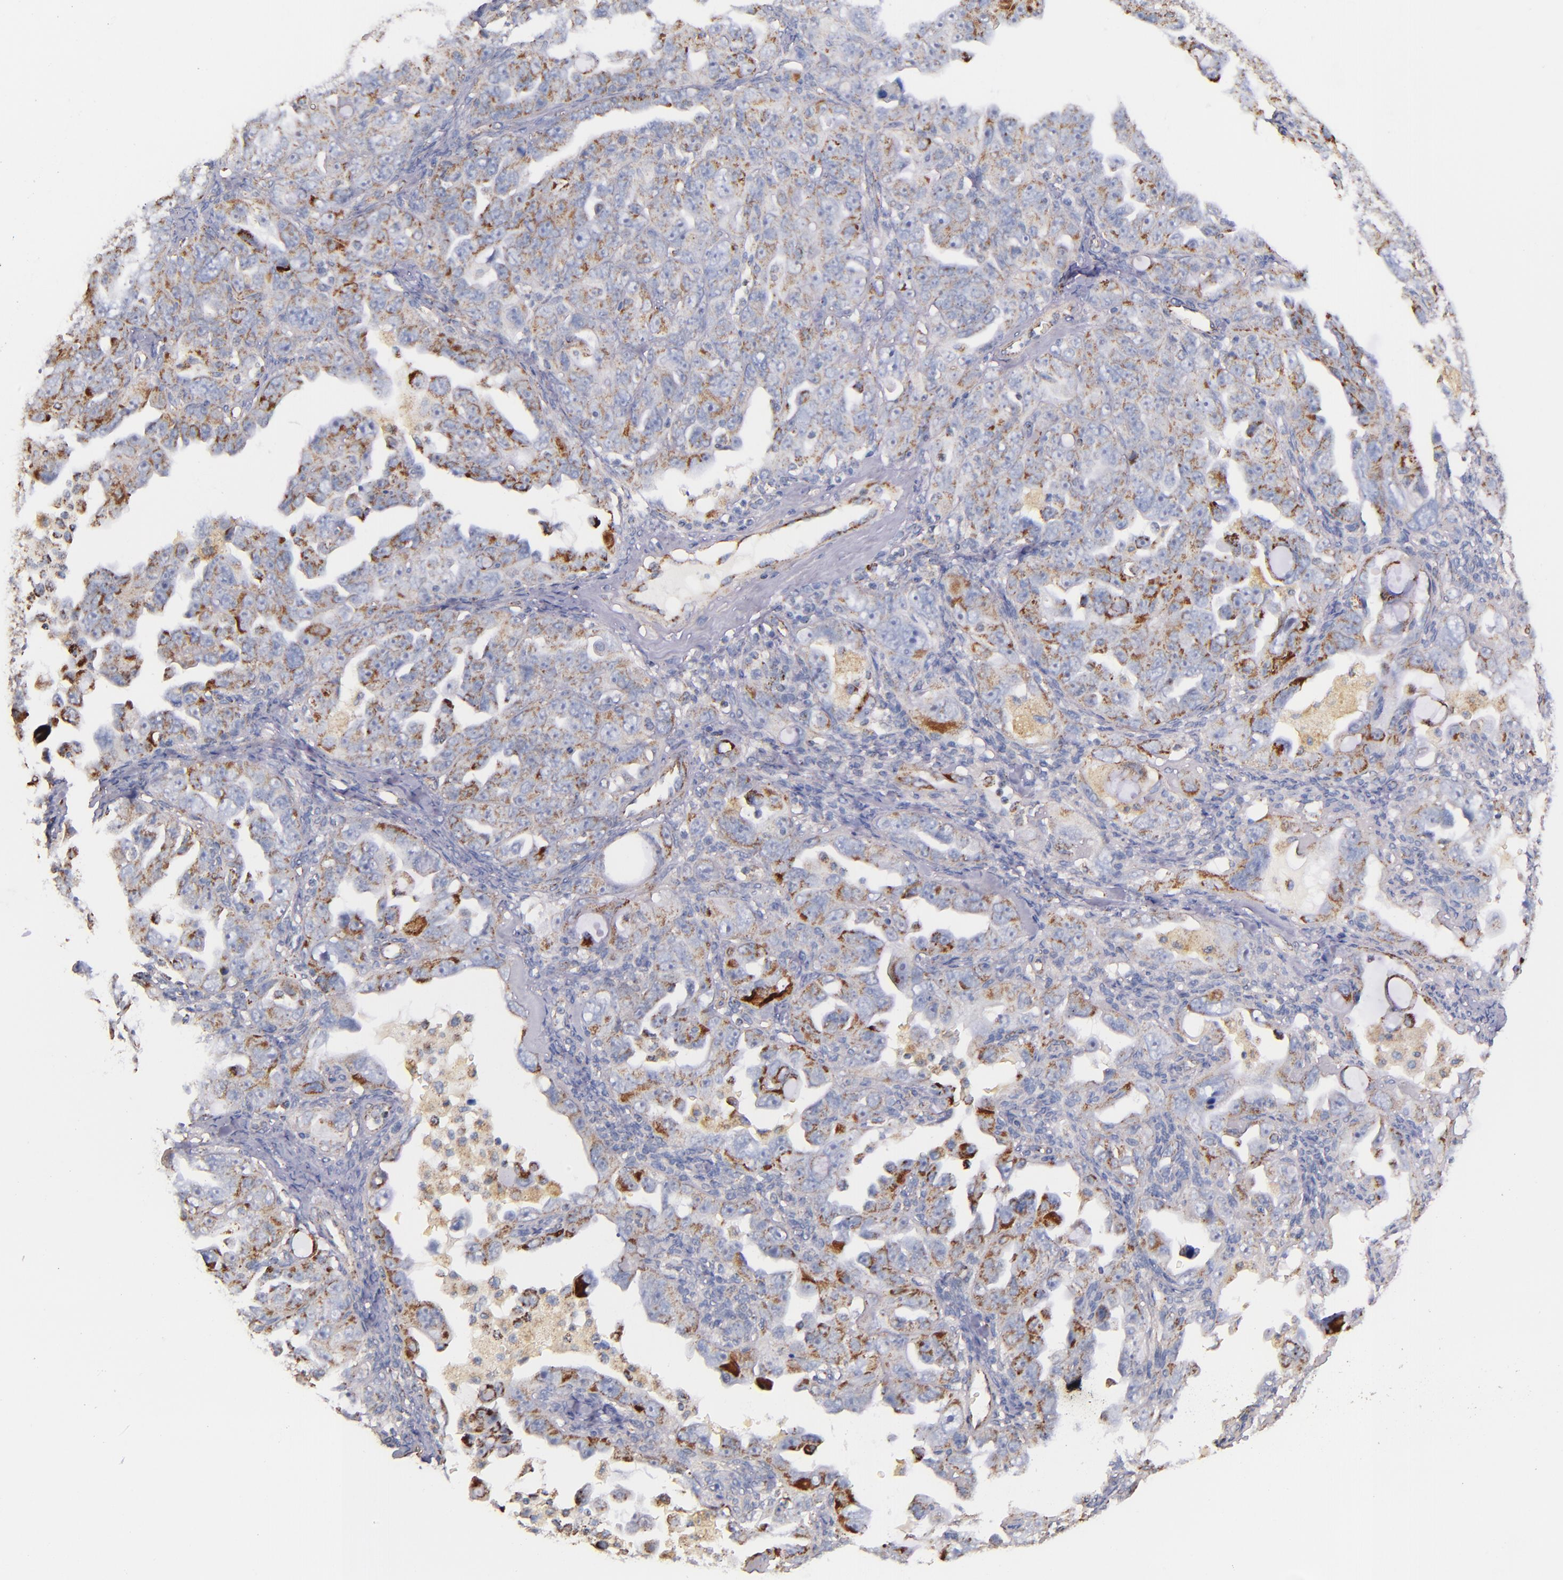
{"staining": {"intensity": "moderate", "quantity": "25%-75%", "location": "cytoplasmic/membranous"}, "tissue": "ovarian cancer", "cell_type": "Tumor cells", "image_type": "cancer", "snomed": [{"axis": "morphology", "description": "Cystadenocarcinoma, serous, NOS"}, {"axis": "topography", "description": "Ovary"}], "caption": "Protein expression analysis of serous cystadenocarcinoma (ovarian) shows moderate cytoplasmic/membranous expression in about 25%-75% of tumor cells. (brown staining indicates protein expression, while blue staining denotes nuclei).", "gene": "IDH3G", "patient": {"sex": "female", "age": 66}}